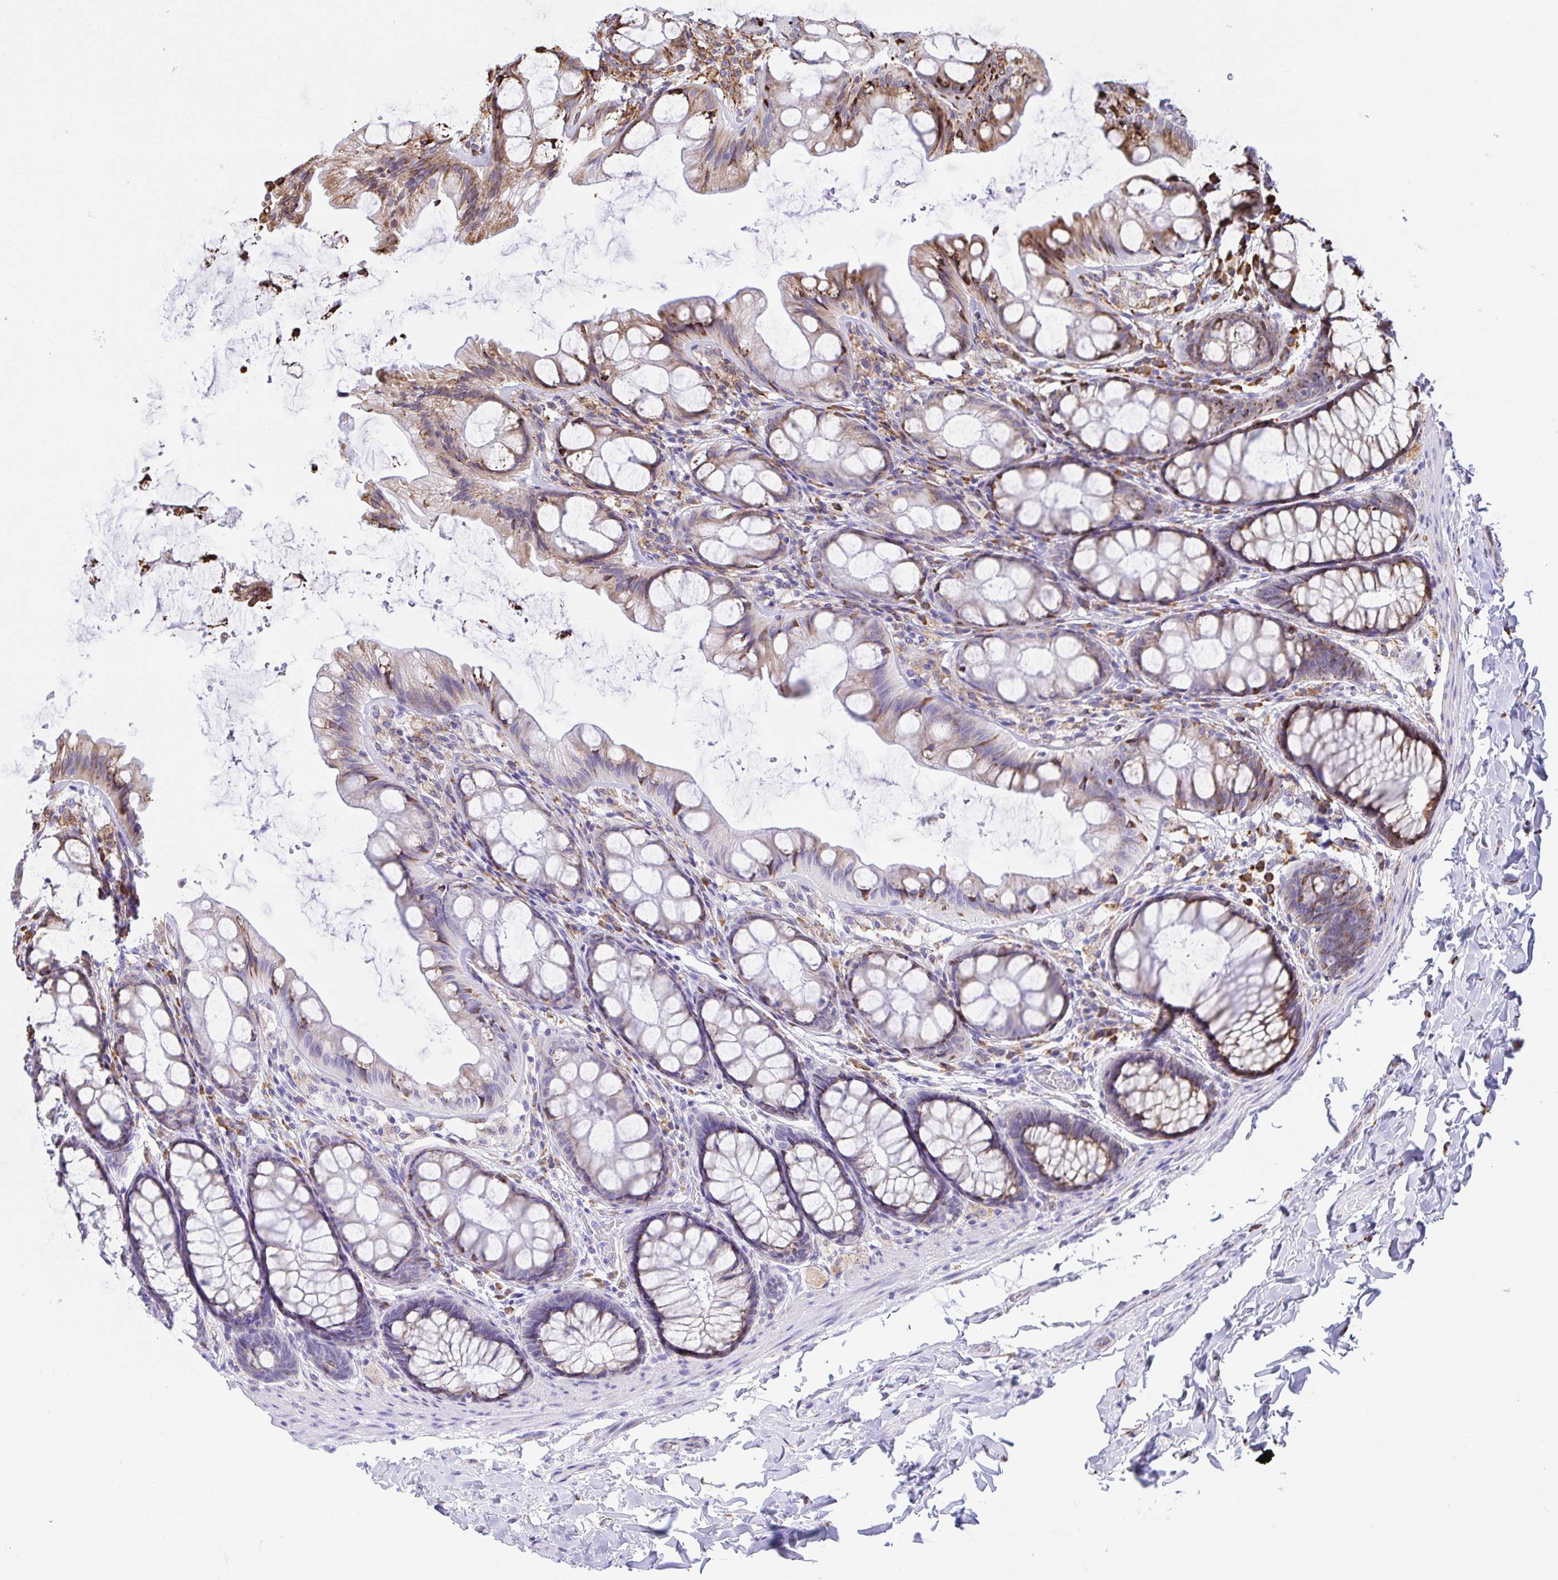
{"staining": {"intensity": "weak", "quantity": "25%-75%", "location": "cytoplasmic/membranous"}, "tissue": "colon", "cell_type": "Endothelial cells", "image_type": "normal", "snomed": [{"axis": "morphology", "description": "Normal tissue, NOS"}, {"axis": "topography", "description": "Colon"}], "caption": "Human colon stained for a protein (brown) demonstrates weak cytoplasmic/membranous positive staining in about 25%-75% of endothelial cells.", "gene": "CLGN", "patient": {"sex": "male", "age": 47}}